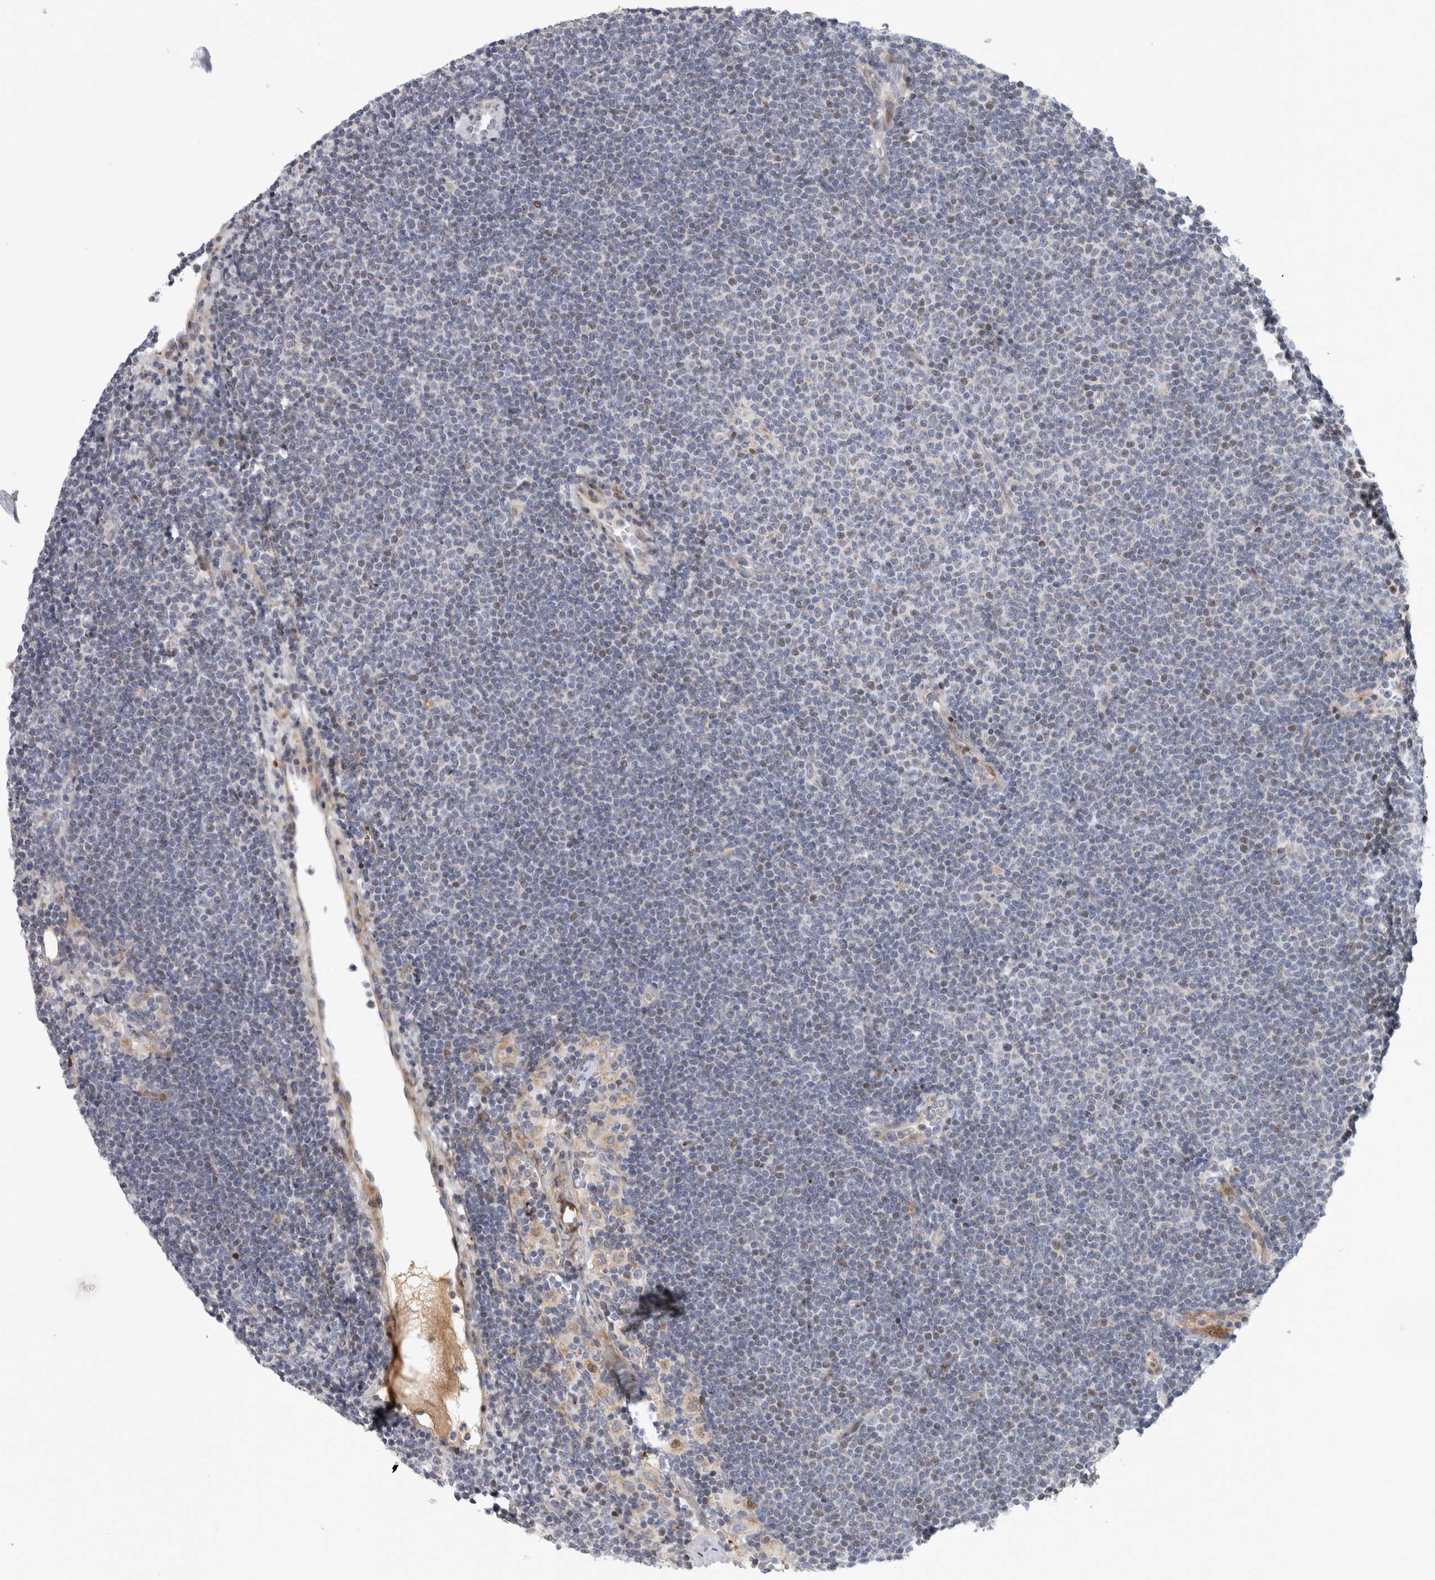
{"staining": {"intensity": "negative", "quantity": "none", "location": "none"}, "tissue": "lymphoma", "cell_type": "Tumor cells", "image_type": "cancer", "snomed": [{"axis": "morphology", "description": "Malignant lymphoma, non-Hodgkin's type, Low grade"}, {"axis": "topography", "description": "Lymph node"}], "caption": "Low-grade malignant lymphoma, non-Hodgkin's type stained for a protein using IHC reveals no positivity tumor cells.", "gene": "RBM48", "patient": {"sex": "female", "age": 53}}